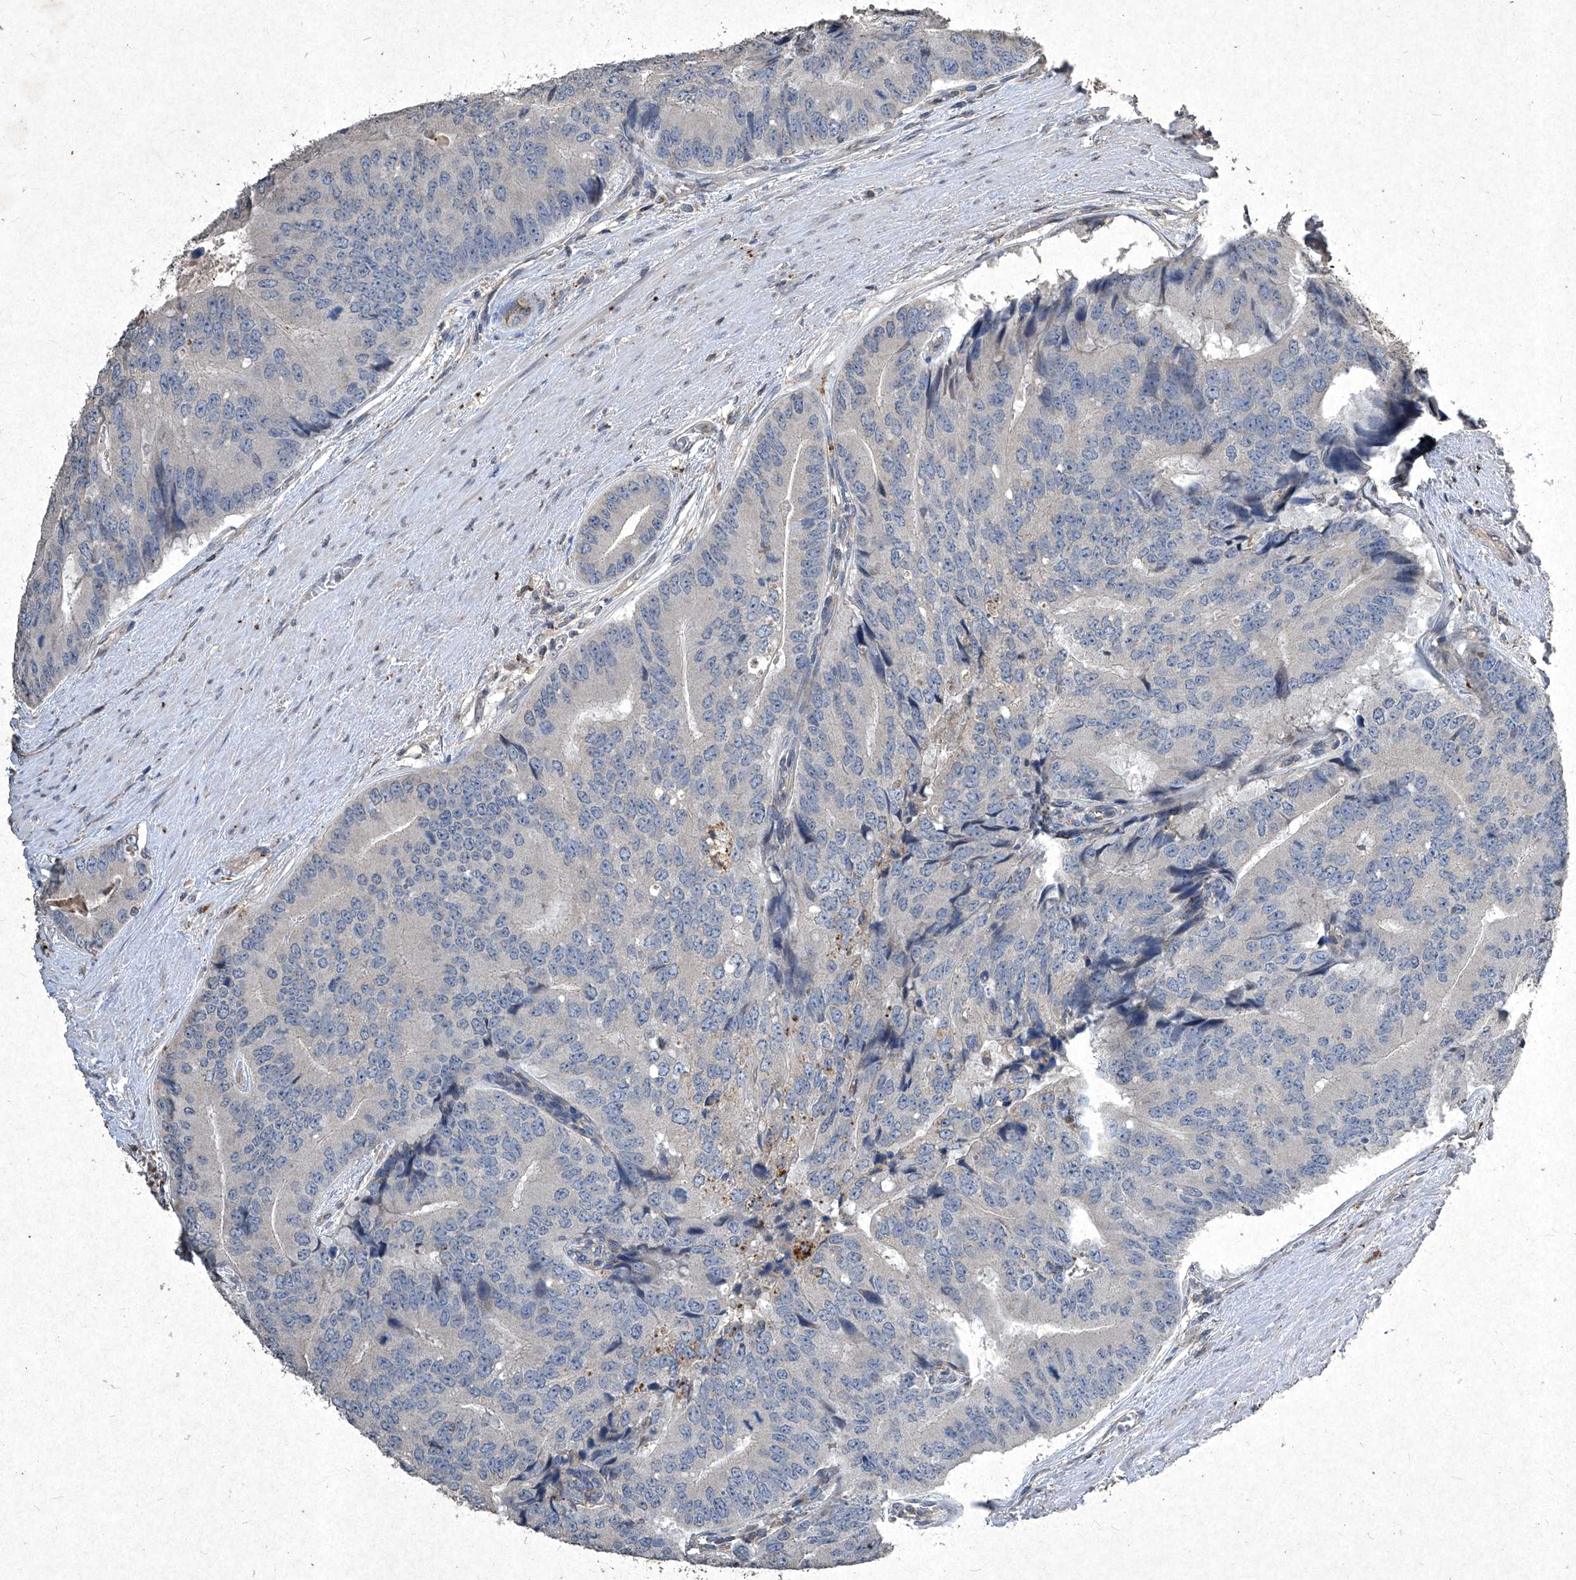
{"staining": {"intensity": "negative", "quantity": "none", "location": "none"}, "tissue": "prostate cancer", "cell_type": "Tumor cells", "image_type": "cancer", "snomed": [{"axis": "morphology", "description": "Adenocarcinoma, High grade"}, {"axis": "topography", "description": "Prostate"}], "caption": "This is an IHC micrograph of human prostate cancer (high-grade adenocarcinoma). There is no positivity in tumor cells.", "gene": "MED16", "patient": {"sex": "male", "age": 70}}